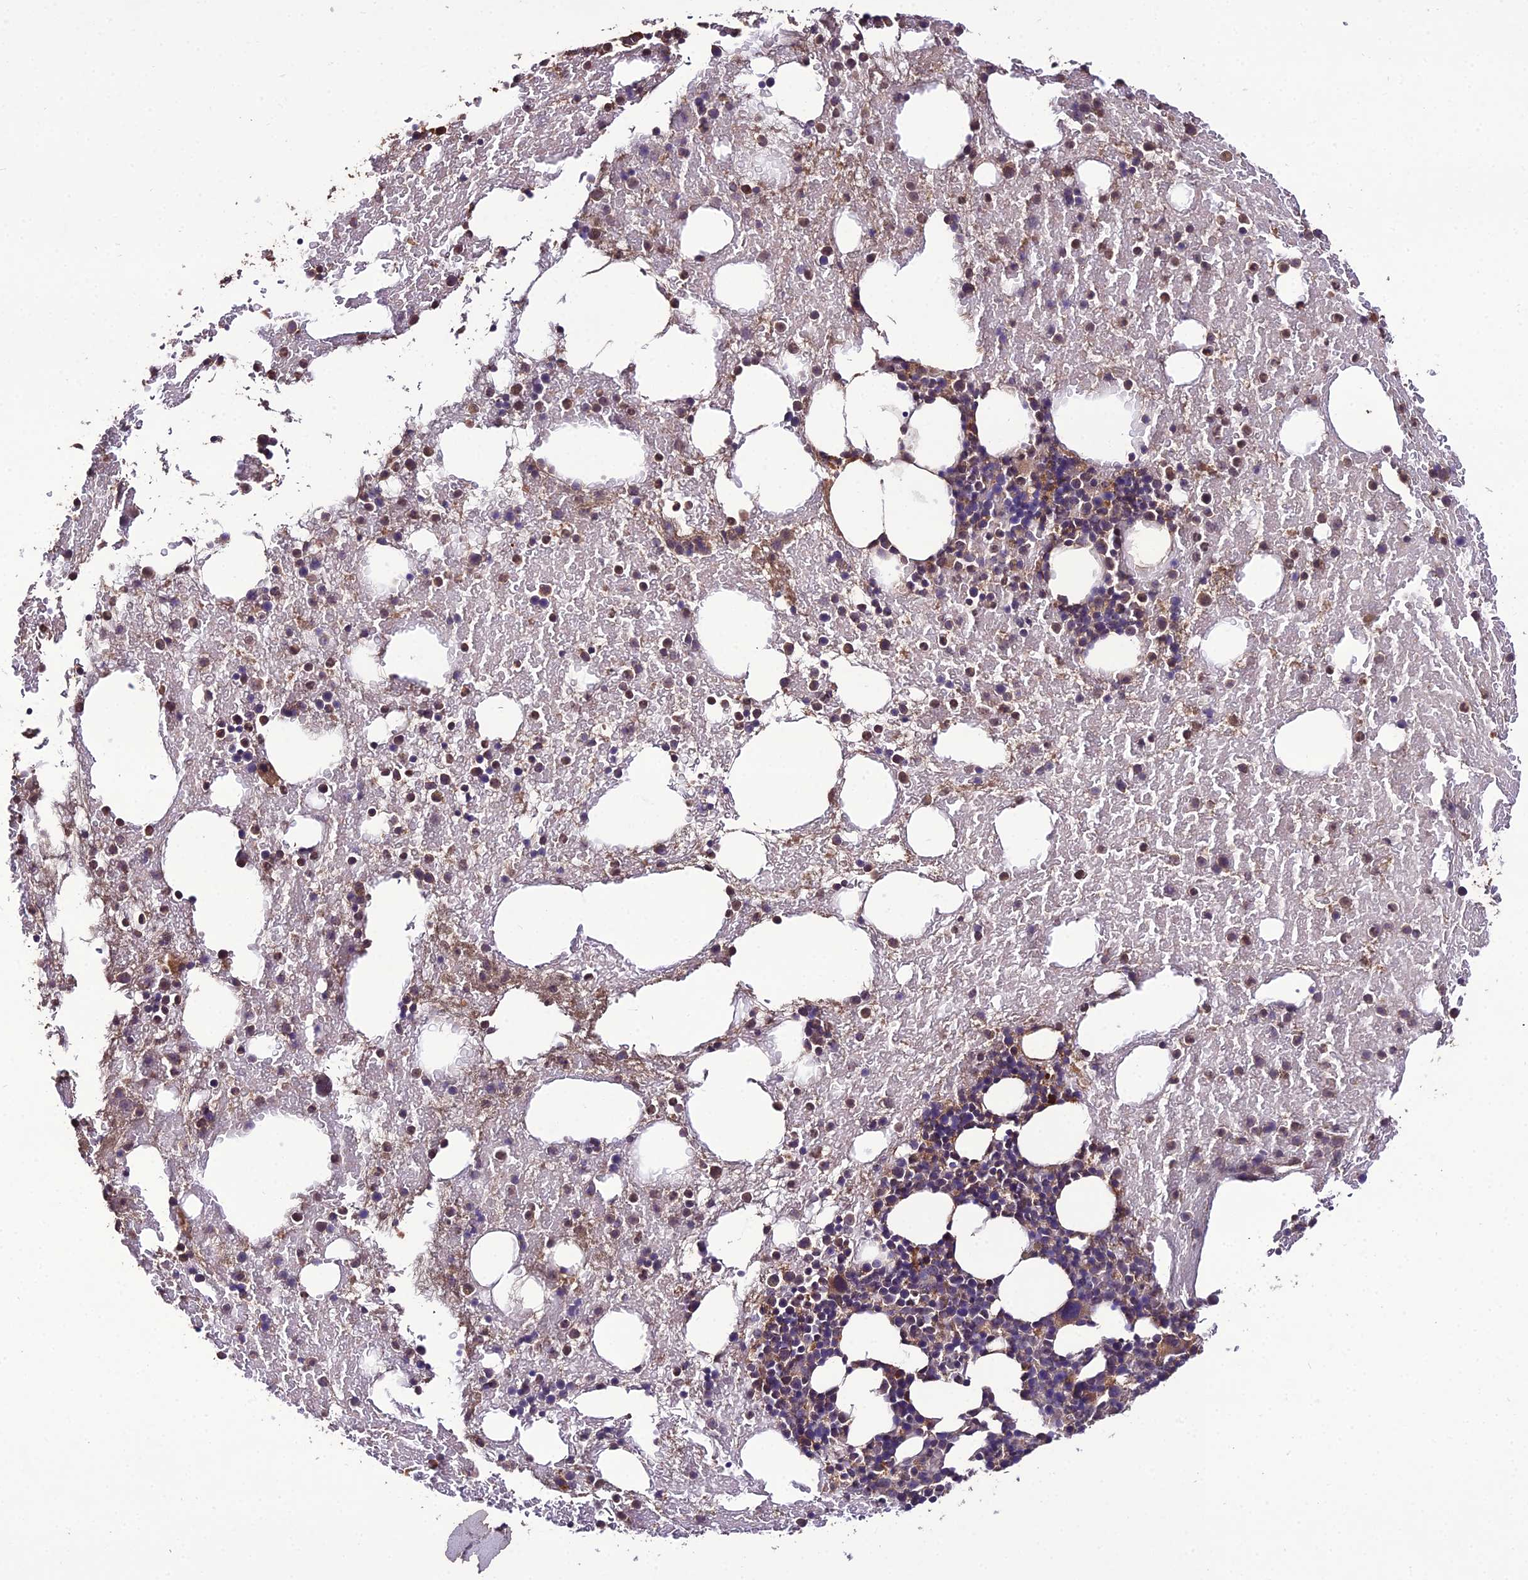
{"staining": {"intensity": "moderate", "quantity": "25%-75%", "location": "cytoplasmic/membranous"}, "tissue": "bone marrow", "cell_type": "Hematopoietic cells", "image_type": "normal", "snomed": [{"axis": "morphology", "description": "Normal tissue, NOS"}, {"axis": "topography", "description": "Bone marrow"}], "caption": "A brown stain shows moderate cytoplasmic/membranous staining of a protein in hematopoietic cells of unremarkable bone marrow.", "gene": "KCTD16", "patient": {"sex": "male", "age": 57}}